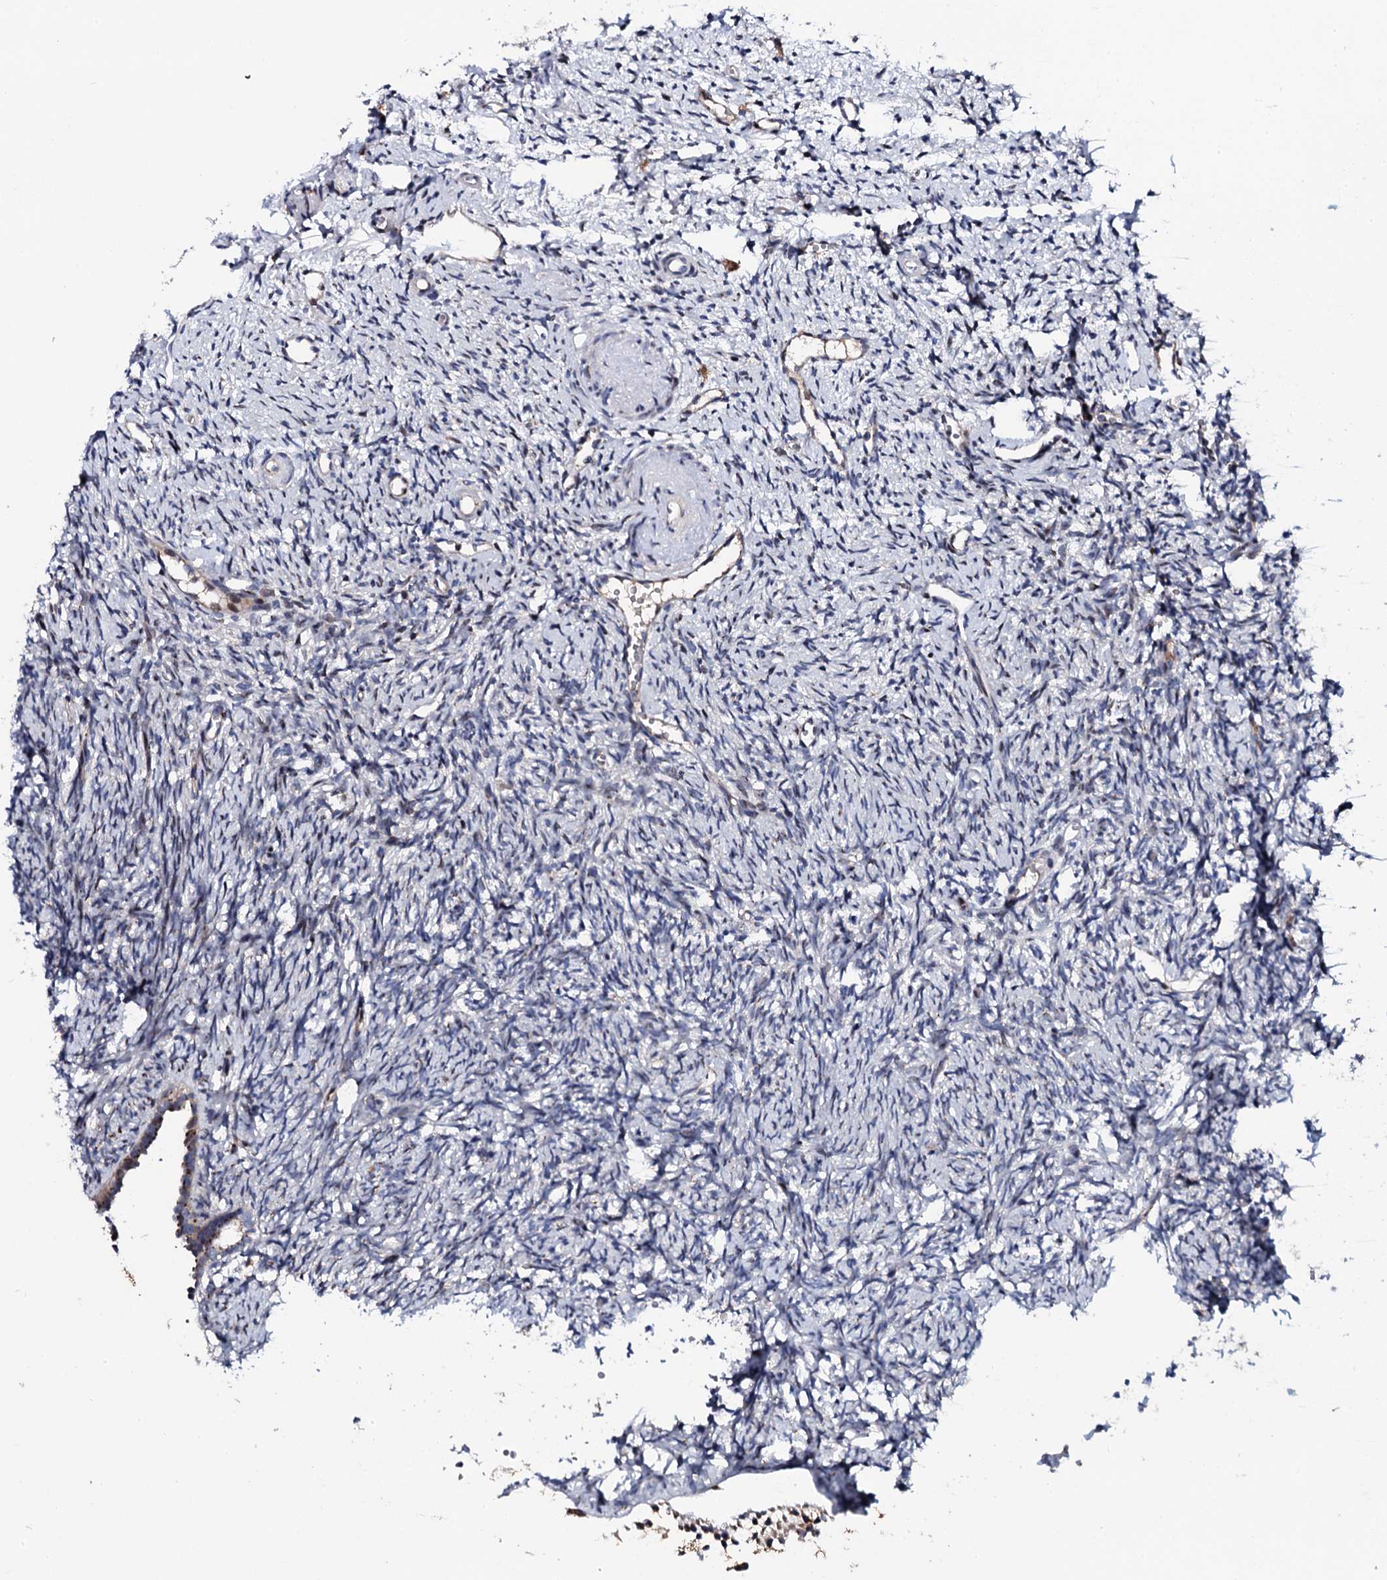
{"staining": {"intensity": "moderate", "quantity": ">75%", "location": "cytoplasmic/membranous"}, "tissue": "ovary", "cell_type": "Follicle cells", "image_type": "normal", "snomed": [{"axis": "morphology", "description": "Normal tissue, NOS"}, {"axis": "topography", "description": "Ovary"}], "caption": "An image of ovary stained for a protein shows moderate cytoplasmic/membranous brown staining in follicle cells. (IHC, brightfield microscopy, high magnification).", "gene": "PLET1", "patient": {"sex": "female", "age": 51}}